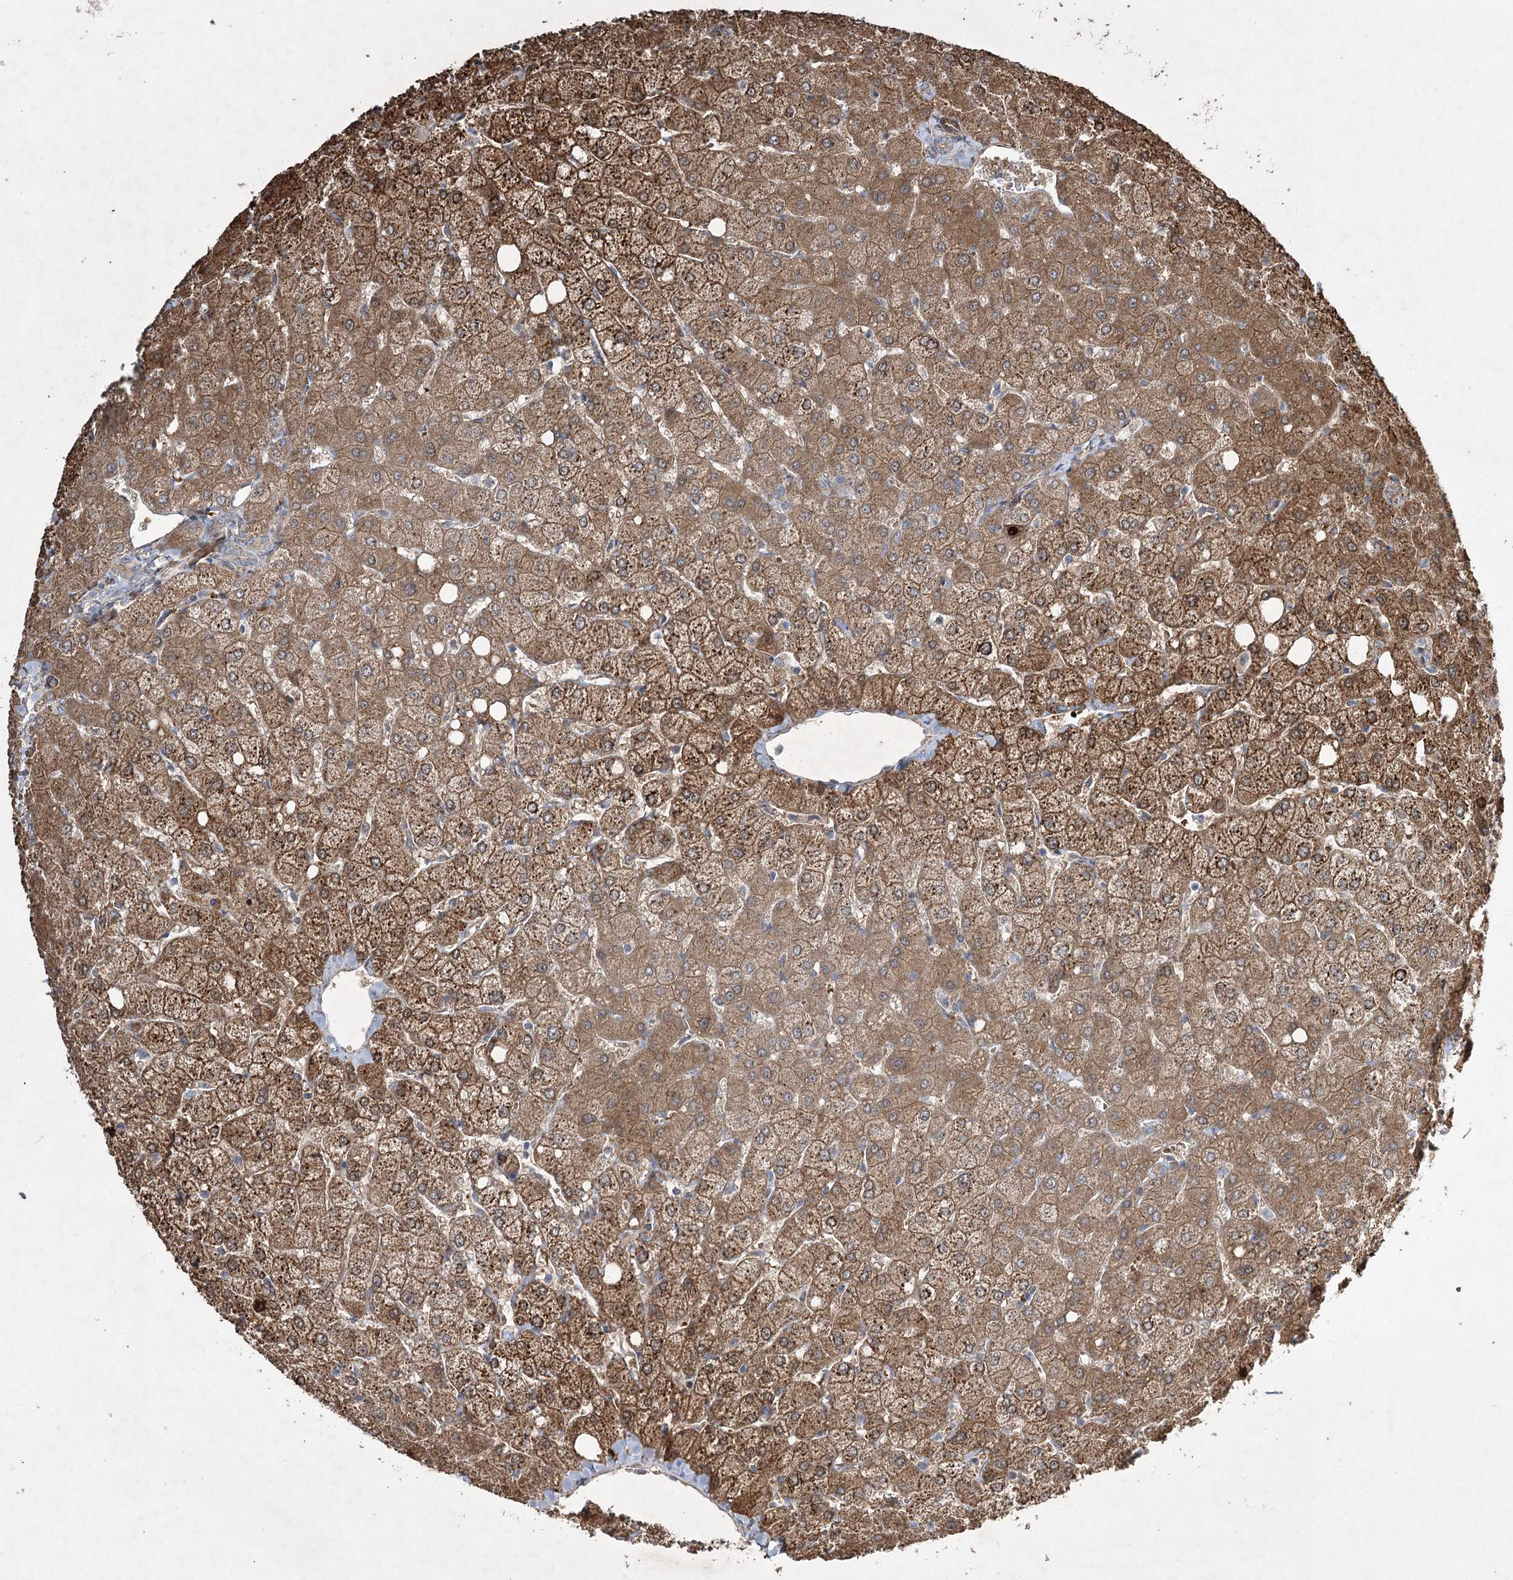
{"staining": {"intensity": "negative", "quantity": "none", "location": "none"}, "tissue": "liver", "cell_type": "Cholangiocytes", "image_type": "normal", "snomed": [{"axis": "morphology", "description": "Normal tissue, NOS"}, {"axis": "topography", "description": "Liver"}], "caption": "The photomicrograph shows no significant expression in cholangiocytes of liver.", "gene": "SERINC5", "patient": {"sex": "female", "age": 54}}